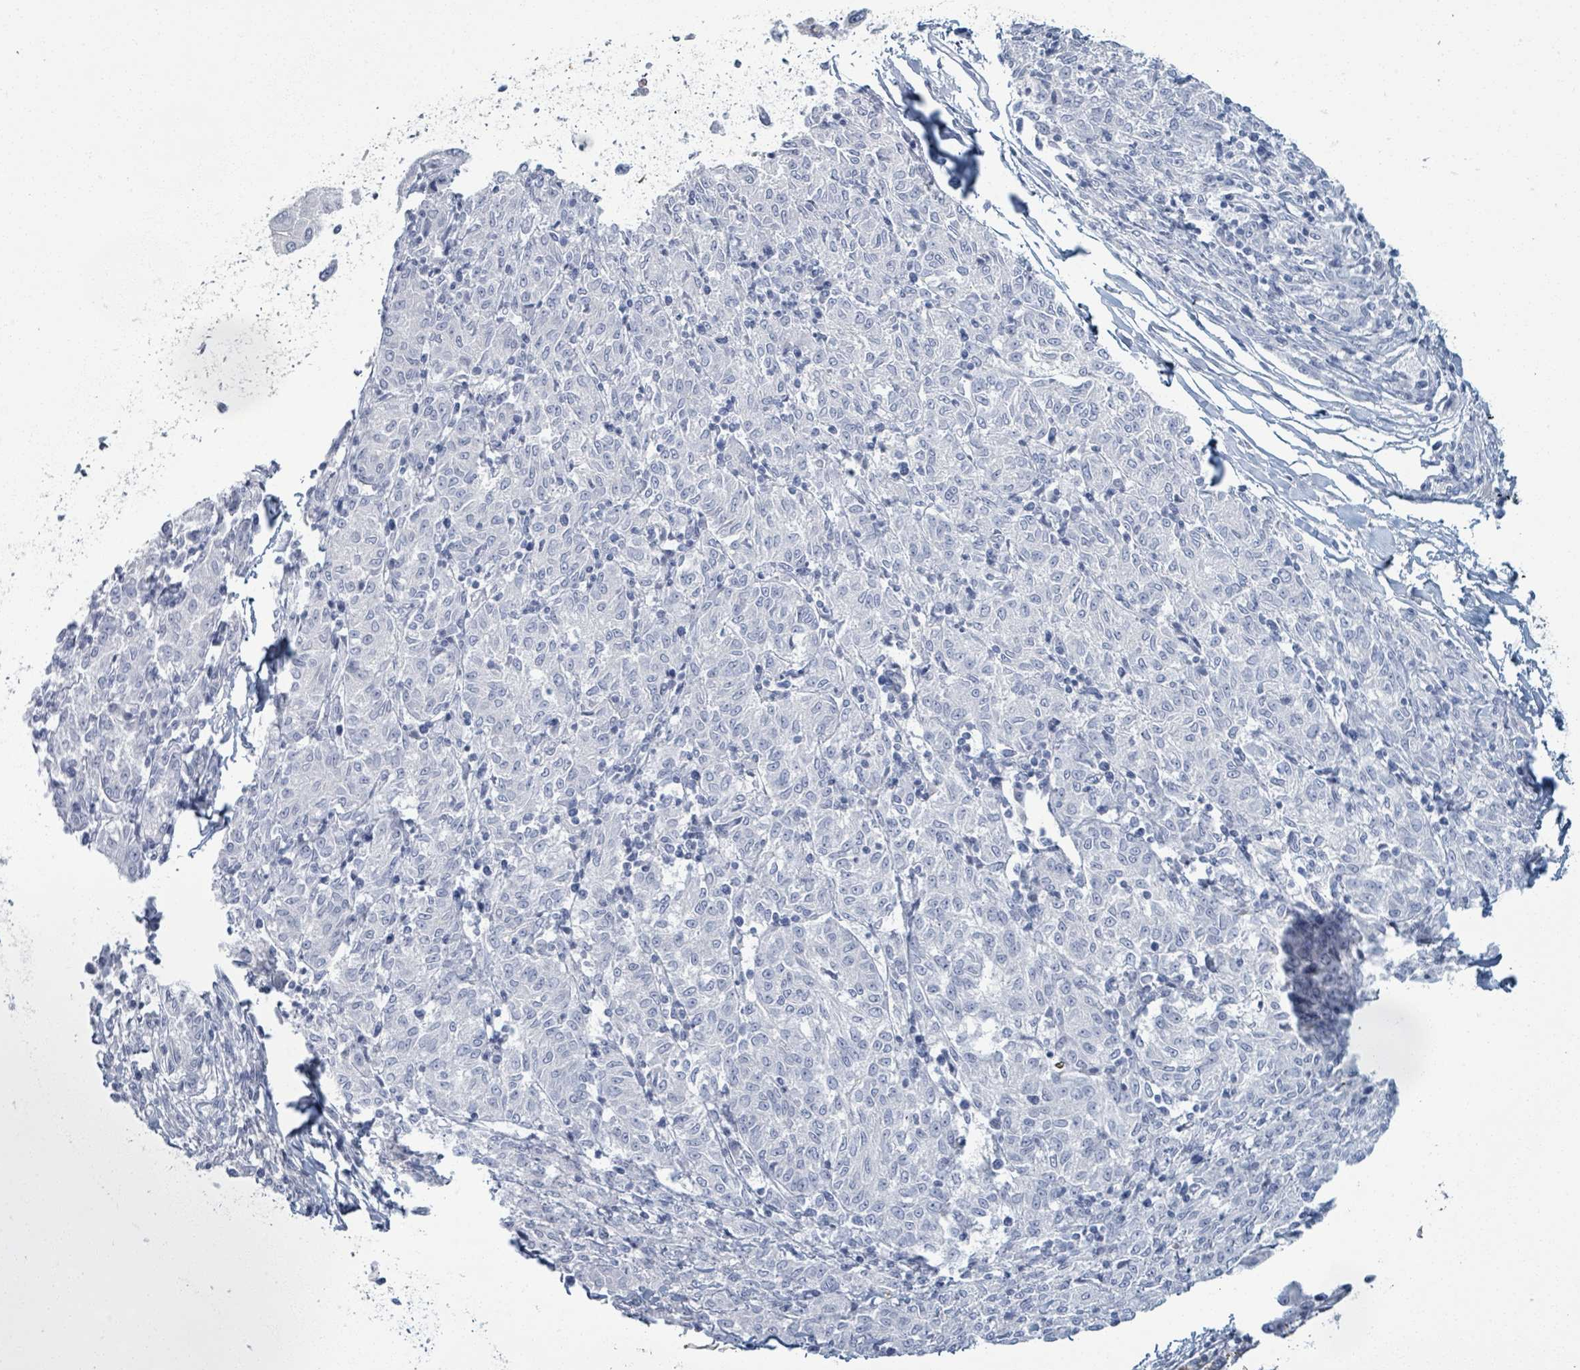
{"staining": {"intensity": "negative", "quantity": "none", "location": "none"}, "tissue": "melanoma", "cell_type": "Tumor cells", "image_type": "cancer", "snomed": [{"axis": "morphology", "description": "Malignant melanoma, NOS"}, {"axis": "topography", "description": "Skin"}], "caption": "High power microscopy image of an IHC micrograph of malignant melanoma, revealing no significant positivity in tumor cells.", "gene": "DEFA4", "patient": {"sex": "female", "age": 72}}